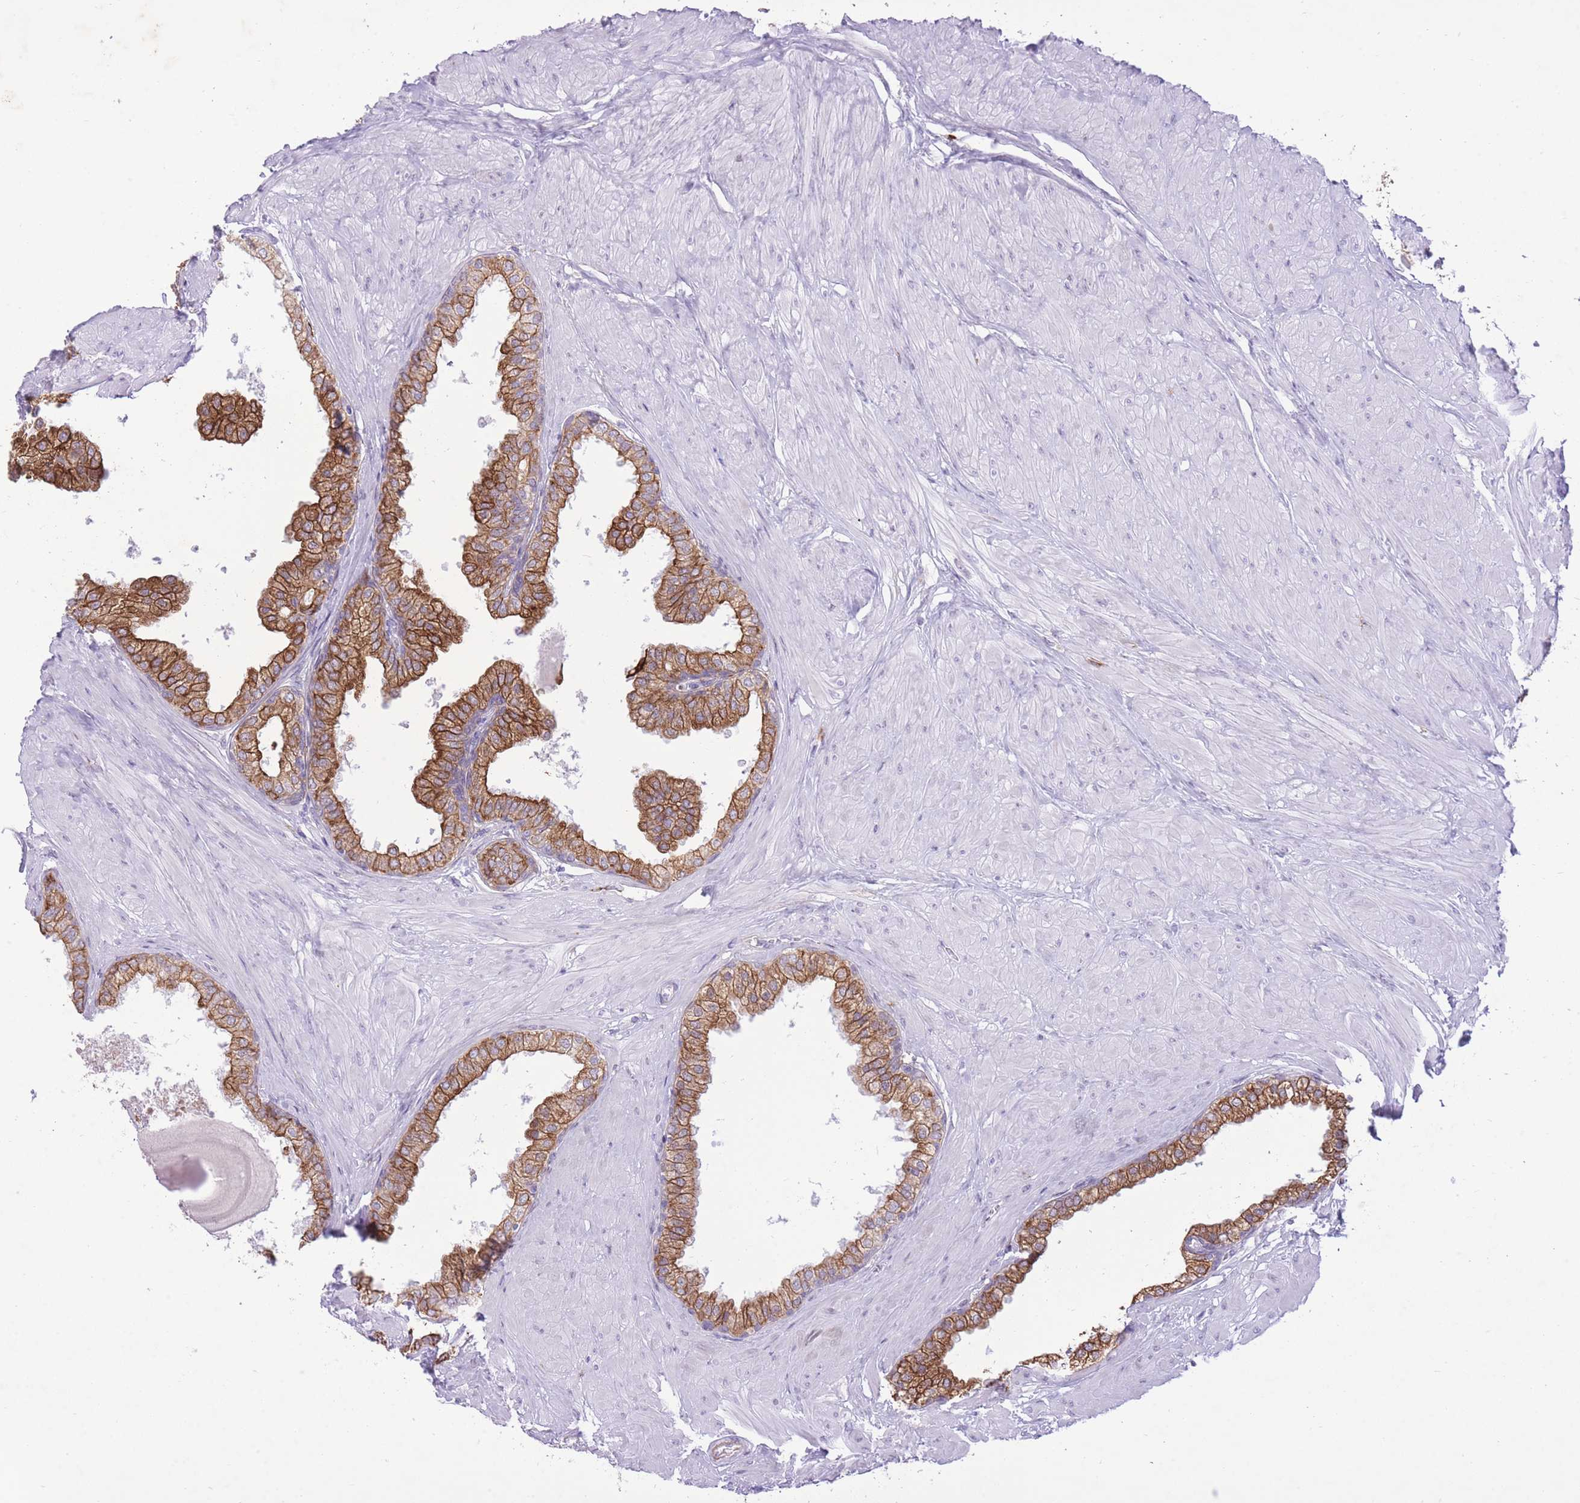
{"staining": {"intensity": "strong", "quantity": "25%-75%", "location": "cytoplasmic/membranous"}, "tissue": "prostate", "cell_type": "Glandular cells", "image_type": "normal", "snomed": [{"axis": "morphology", "description": "Normal tissue, NOS"}, {"axis": "topography", "description": "Prostate"}], "caption": "Brown immunohistochemical staining in benign prostate displays strong cytoplasmic/membranous expression in approximately 25%-75% of glandular cells.", "gene": "MEIS3", "patient": {"sex": "male", "age": 48}}